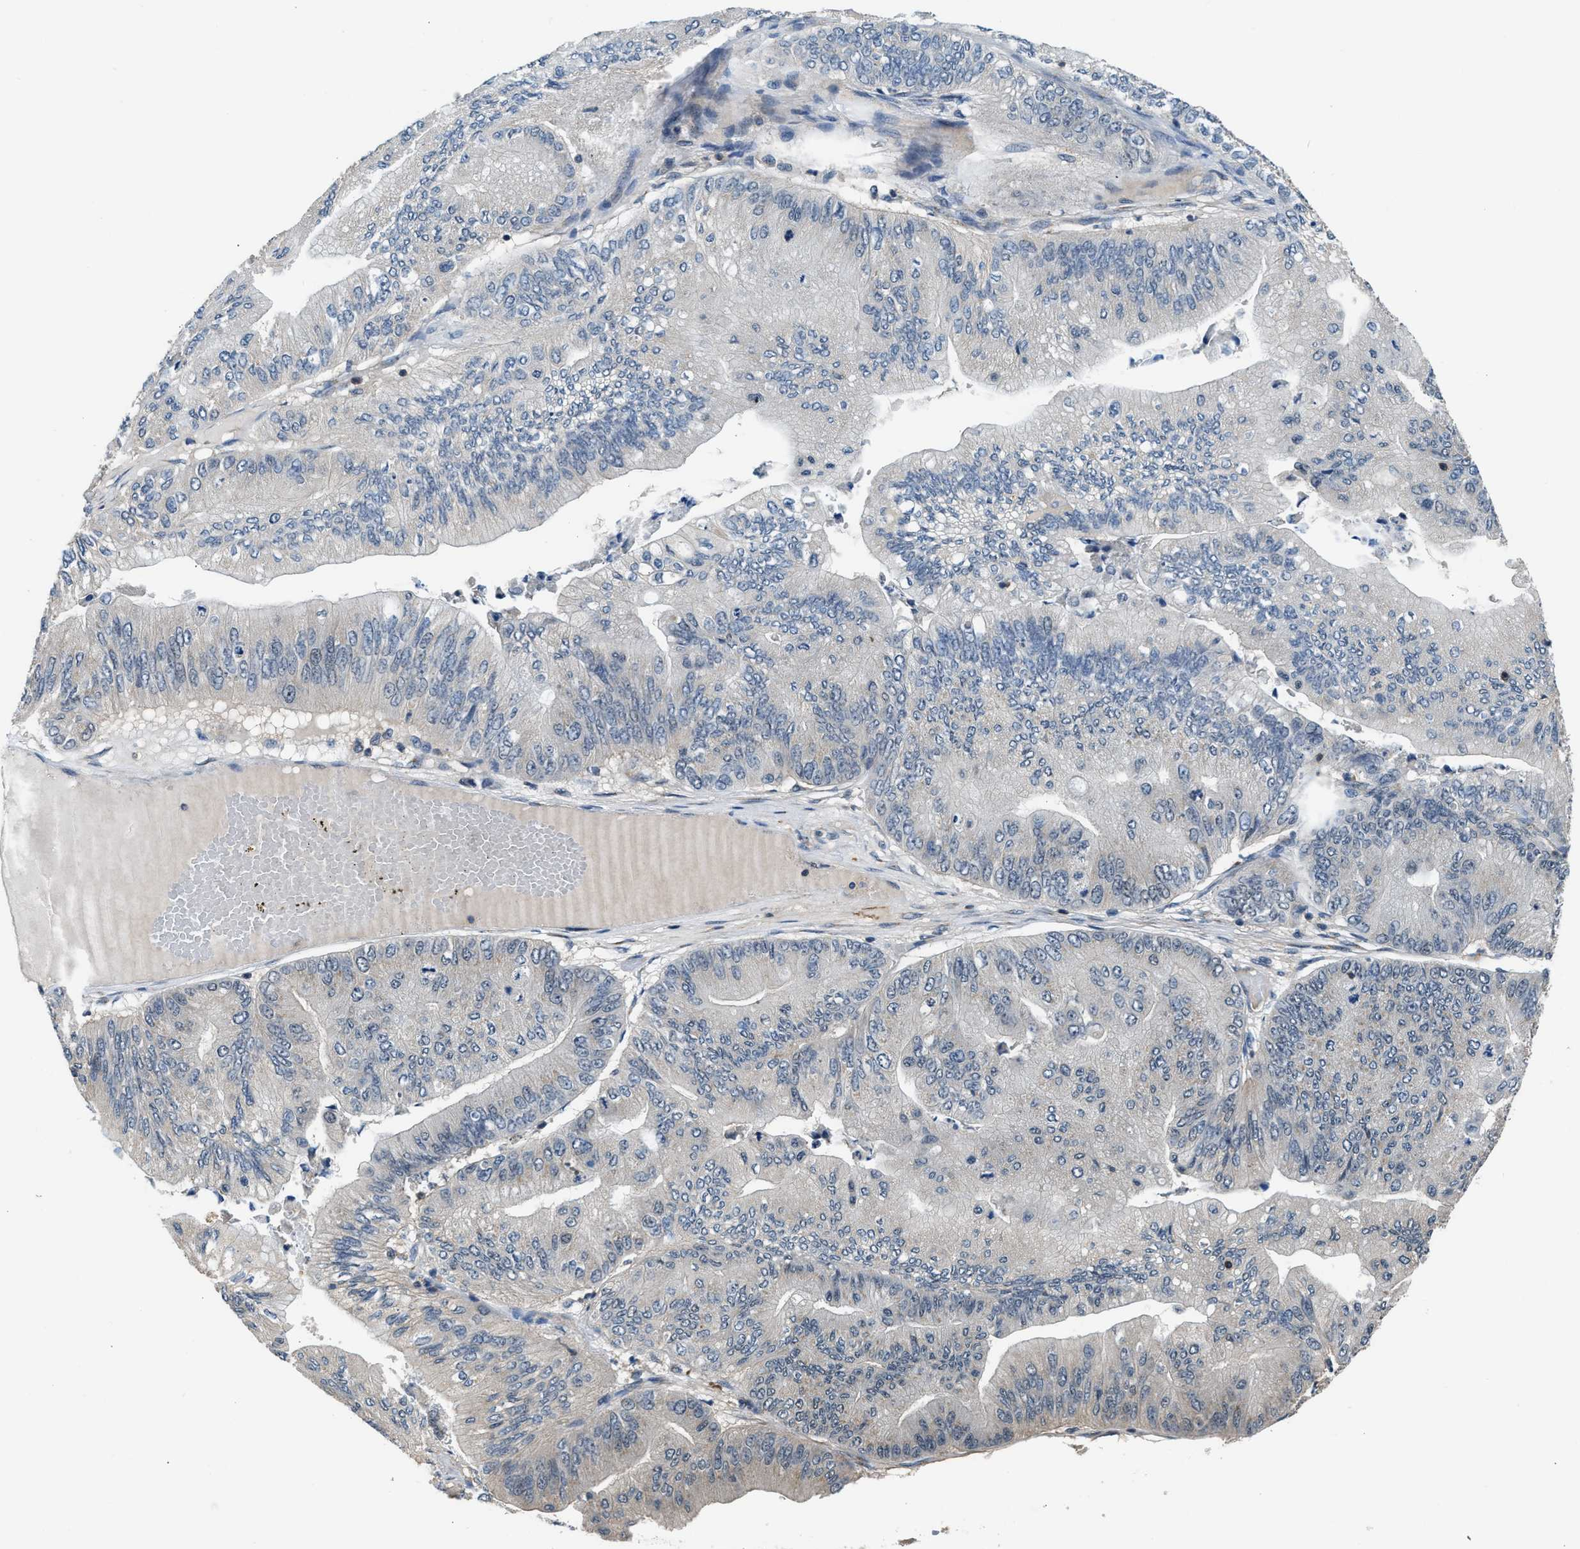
{"staining": {"intensity": "weak", "quantity": "<25%", "location": "cytoplasmic/membranous"}, "tissue": "ovarian cancer", "cell_type": "Tumor cells", "image_type": "cancer", "snomed": [{"axis": "morphology", "description": "Cystadenocarcinoma, mucinous, NOS"}, {"axis": "topography", "description": "Ovary"}], "caption": "The immunohistochemistry (IHC) photomicrograph has no significant positivity in tumor cells of mucinous cystadenocarcinoma (ovarian) tissue.", "gene": "MTMR1", "patient": {"sex": "female", "age": 61}}